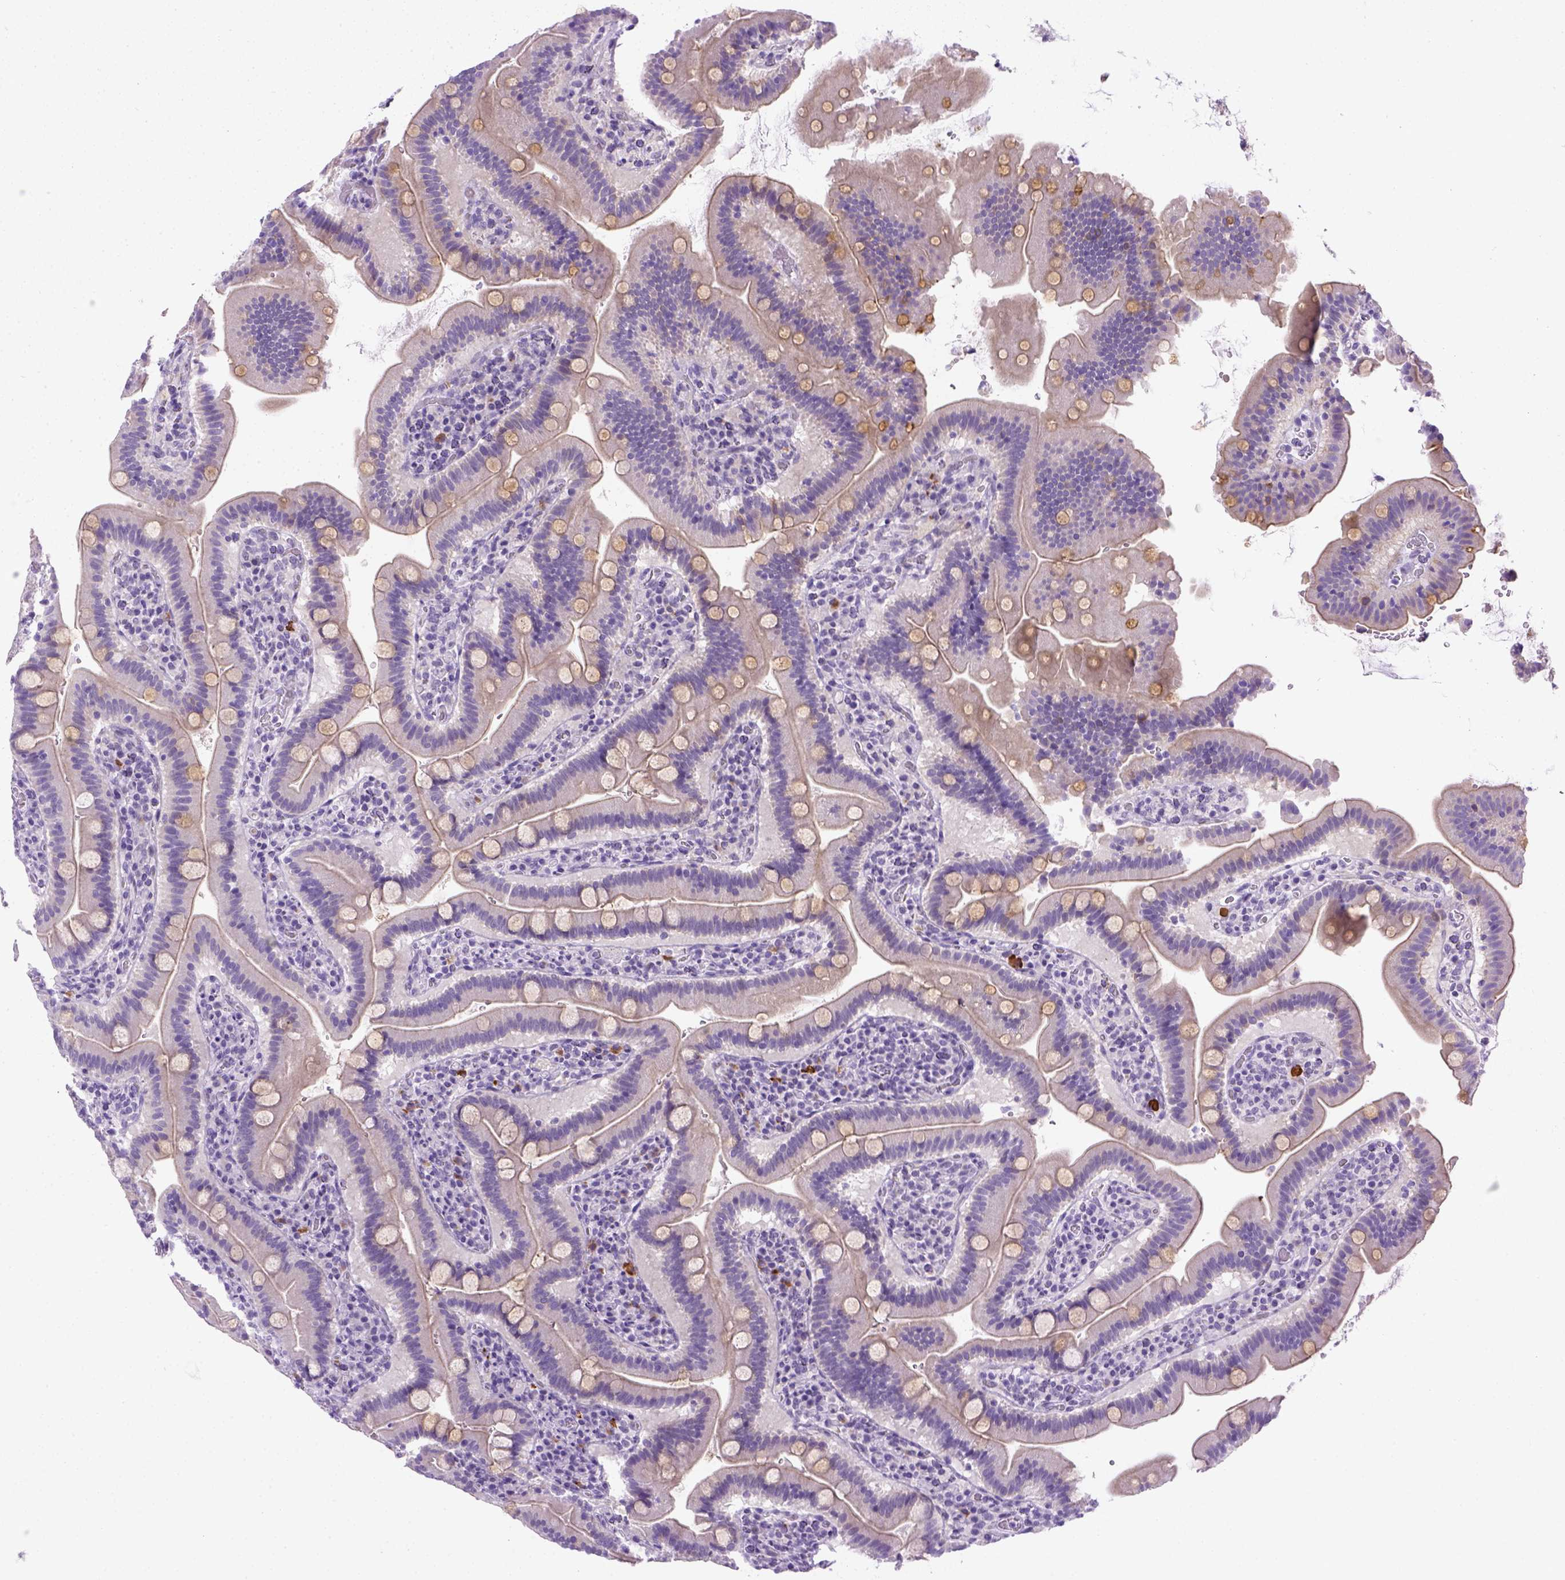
{"staining": {"intensity": "negative", "quantity": "none", "location": "none"}, "tissue": "small intestine", "cell_type": "Glandular cells", "image_type": "normal", "snomed": [{"axis": "morphology", "description": "Normal tissue, NOS"}, {"axis": "topography", "description": "Small intestine"}], "caption": "Immunohistochemistry photomicrograph of normal small intestine stained for a protein (brown), which displays no positivity in glandular cells.", "gene": "FAM184B", "patient": {"sex": "male", "age": 26}}